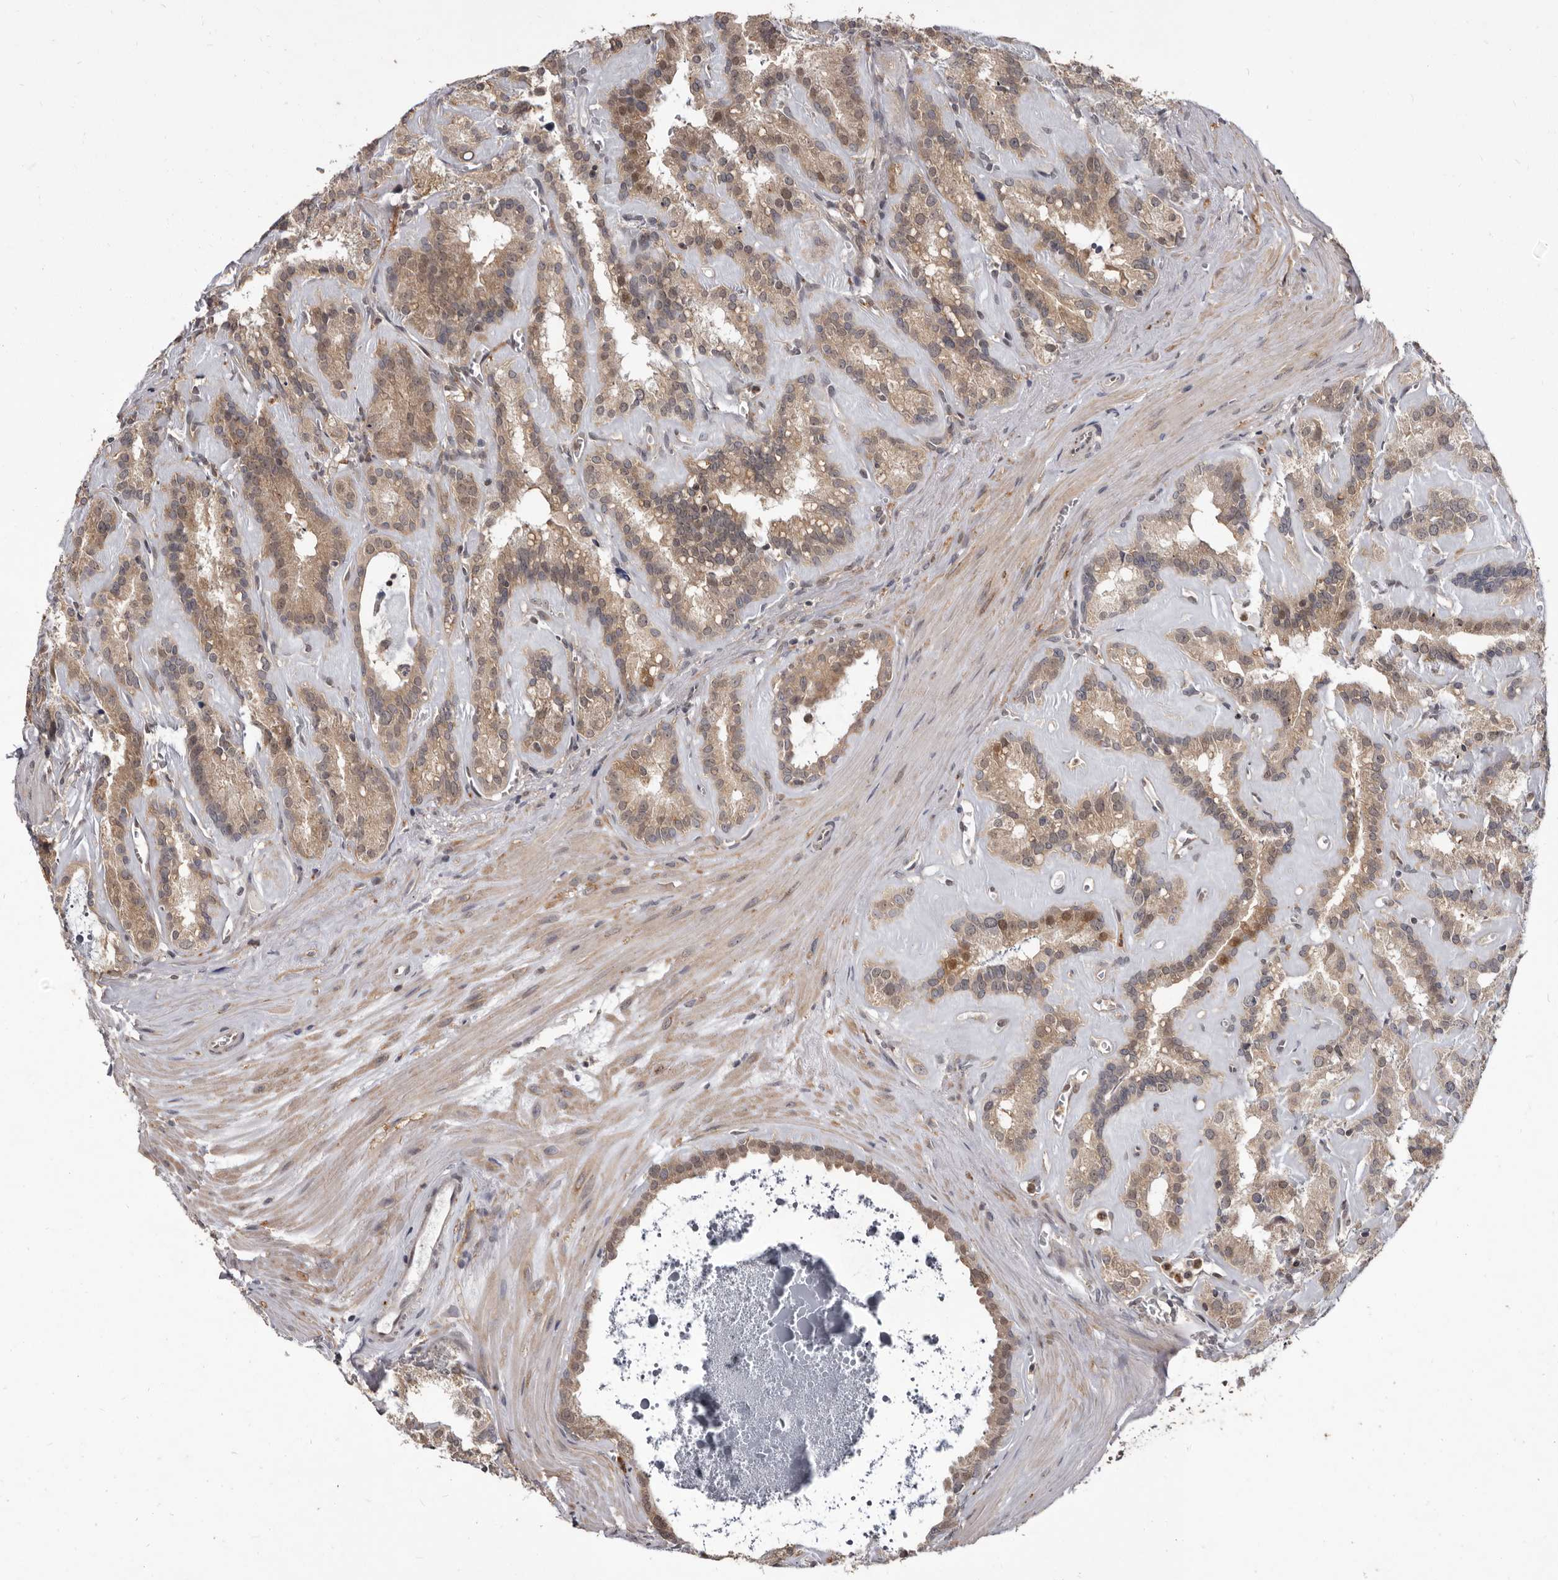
{"staining": {"intensity": "moderate", "quantity": "25%-75%", "location": "cytoplasmic/membranous,nuclear"}, "tissue": "seminal vesicle", "cell_type": "Glandular cells", "image_type": "normal", "snomed": [{"axis": "morphology", "description": "Normal tissue, NOS"}, {"axis": "topography", "description": "Prostate"}, {"axis": "topography", "description": "Seminal veicle"}], "caption": "The image displays staining of unremarkable seminal vesicle, revealing moderate cytoplasmic/membranous,nuclear protein staining (brown color) within glandular cells. The protein is stained brown, and the nuclei are stained in blue (DAB IHC with brightfield microscopy, high magnification).", "gene": "ACLY", "patient": {"sex": "male", "age": 59}}